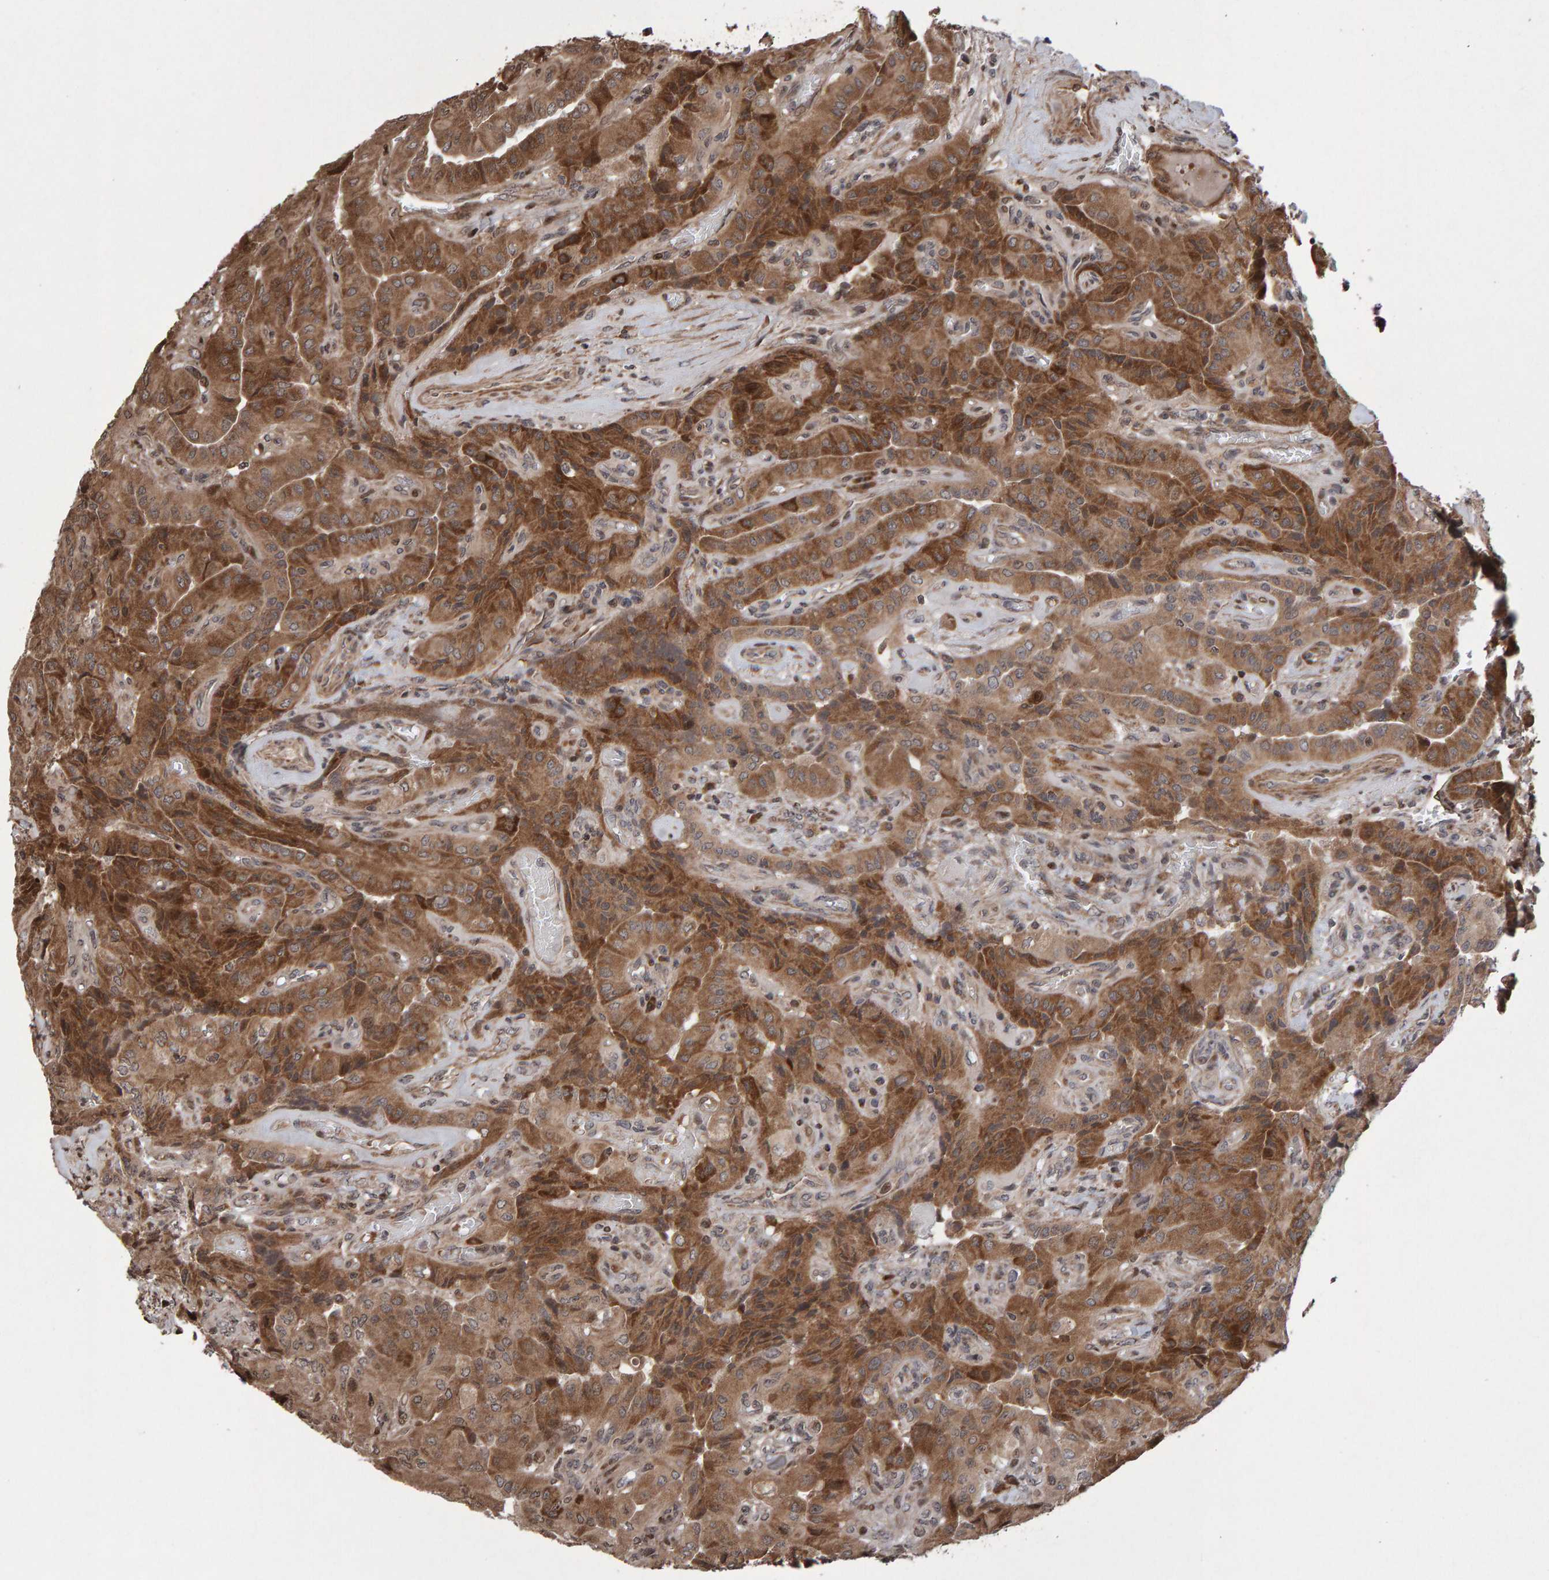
{"staining": {"intensity": "moderate", "quantity": ">75%", "location": "cytoplasmic/membranous"}, "tissue": "thyroid cancer", "cell_type": "Tumor cells", "image_type": "cancer", "snomed": [{"axis": "morphology", "description": "Papillary adenocarcinoma, NOS"}, {"axis": "topography", "description": "Thyroid gland"}], "caption": "About >75% of tumor cells in human thyroid papillary adenocarcinoma exhibit moderate cytoplasmic/membranous protein positivity as visualized by brown immunohistochemical staining.", "gene": "PECR", "patient": {"sex": "female", "age": 59}}